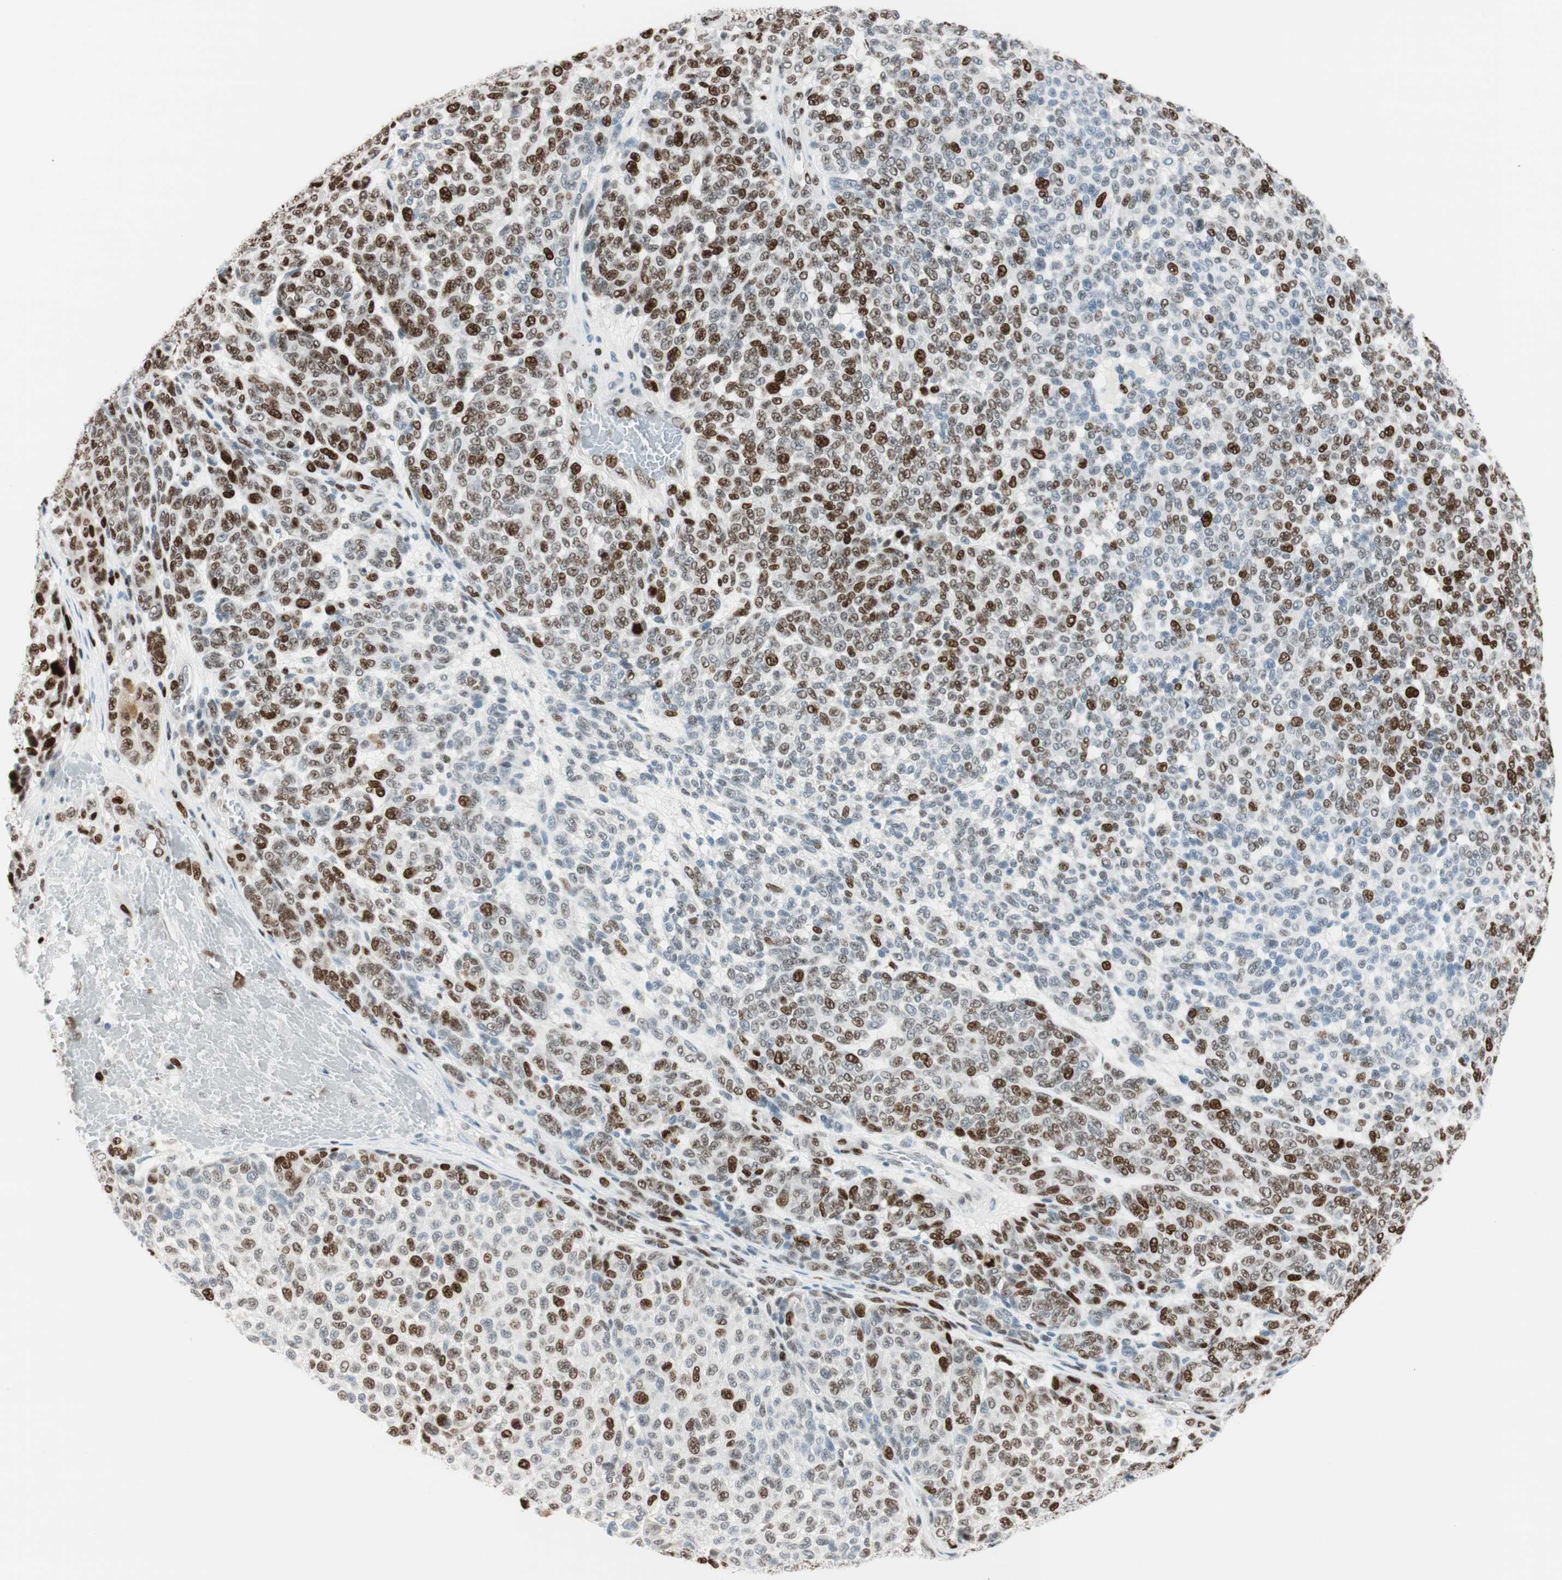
{"staining": {"intensity": "strong", "quantity": "25%-75%", "location": "nuclear"}, "tissue": "melanoma", "cell_type": "Tumor cells", "image_type": "cancer", "snomed": [{"axis": "morphology", "description": "Malignant melanoma, NOS"}, {"axis": "topography", "description": "Skin"}], "caption": "The immunohistochemical stain labels strong nuclear expression in tumor cells of malignant melanoma tissue.", "gene": "EZH2", "patient": {"sex": "male", "age": 59}}